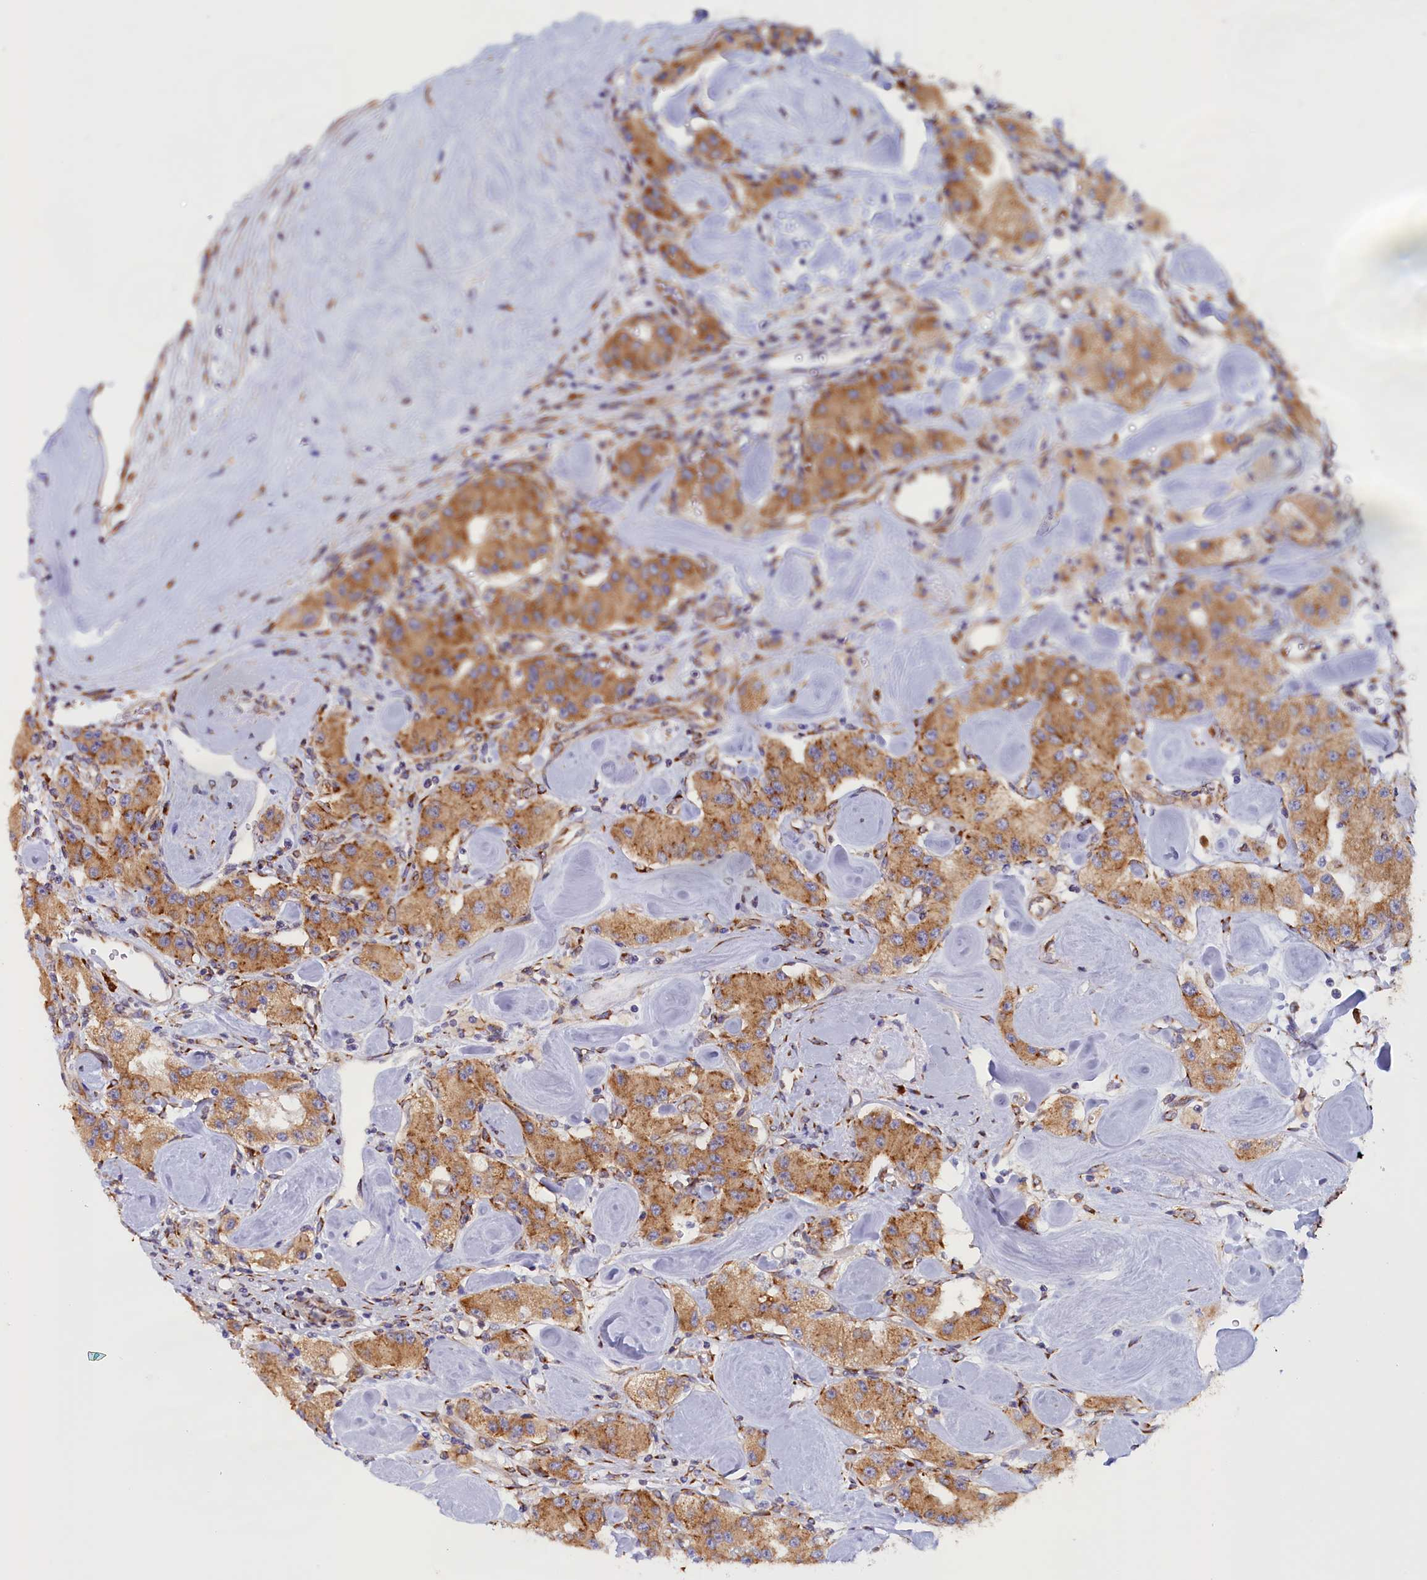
{"staining": {"intensity": "moderate", "quantity": ">75%", "location": "cytoplasmic/membranous"}, "tissue": "carcinoid", "cell_type": "Tumor cells", "image_type": "cancer", "snomed": [{"axis": "morphology", "description": "Carcinoid, malignant, NOS"}, {"axis": "topography", "description": "Pancreas"}], "caption": "The image exhibits a brown stain indicating the presence of a protein in the cytoplasmic/membranous of tumor cells in carcinoid (malignant).", "gene": "CCDC68", "patient": {"sex": "male", "age": 41}}